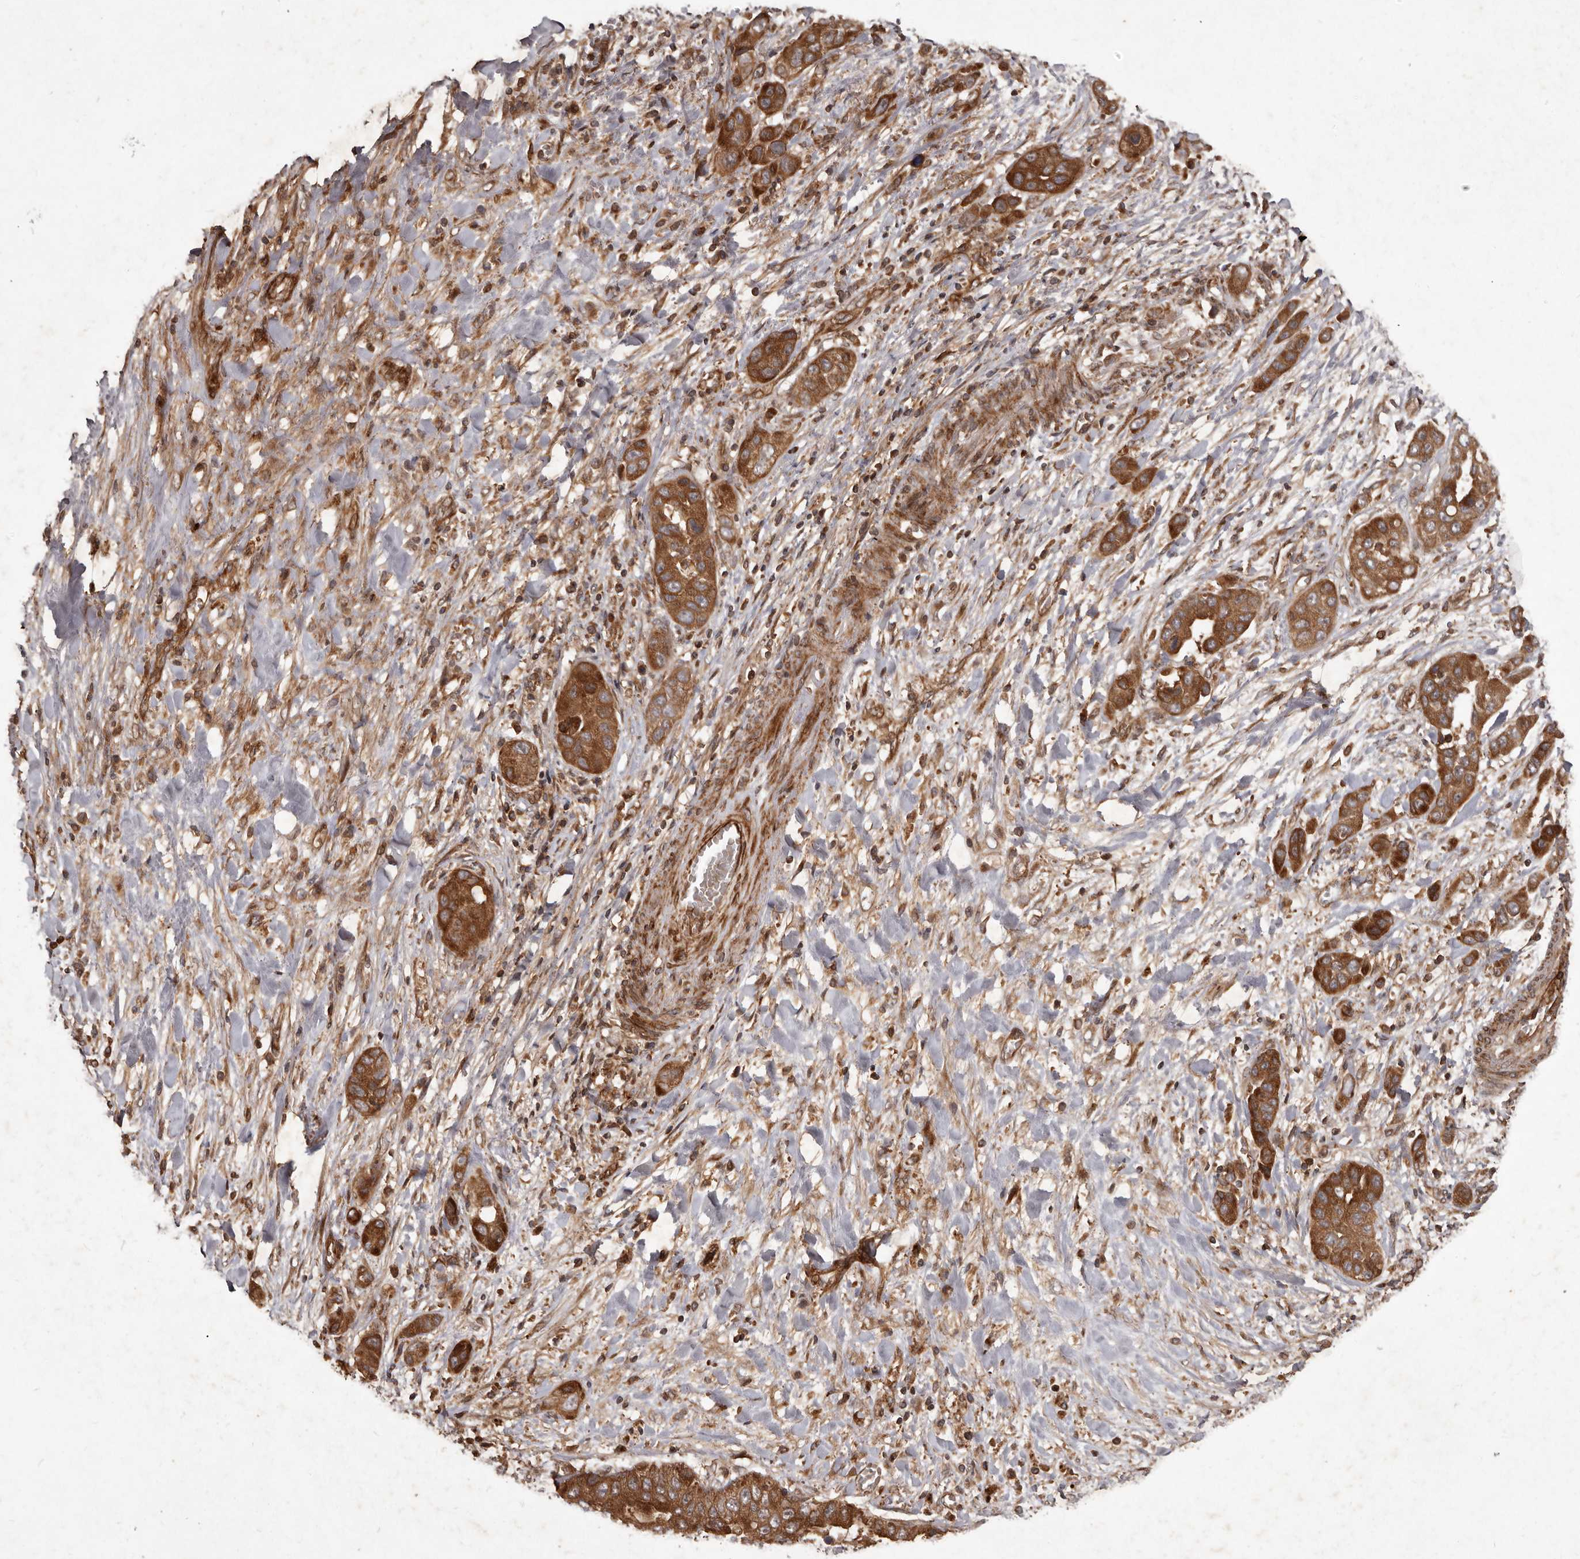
{"staining": {"intensity": "moderate", "quantity": ">75%", "location": "cytoplasmic/membranous"}, "tissue": "liver cancer", "cell_type": "Tumor cells", "image_type": "cancer", "snomed": [{"axis": "morphology", "description": "Cholangiocarcinoma"}, {"axis": "topography", "description": "Liver"}], "caption": "High-power microscopy captured an immunohistochemistry histopathology image of cholangiocarcinoma (liver), revealing moderate cytoplasmic/membranous expression in approximately >75% of tumor cells. Ihc stains the protein of interest in brown and the nuclei are stained blue.", "gene": "STK36", "patient": {"sex": "female", "age": 52}}